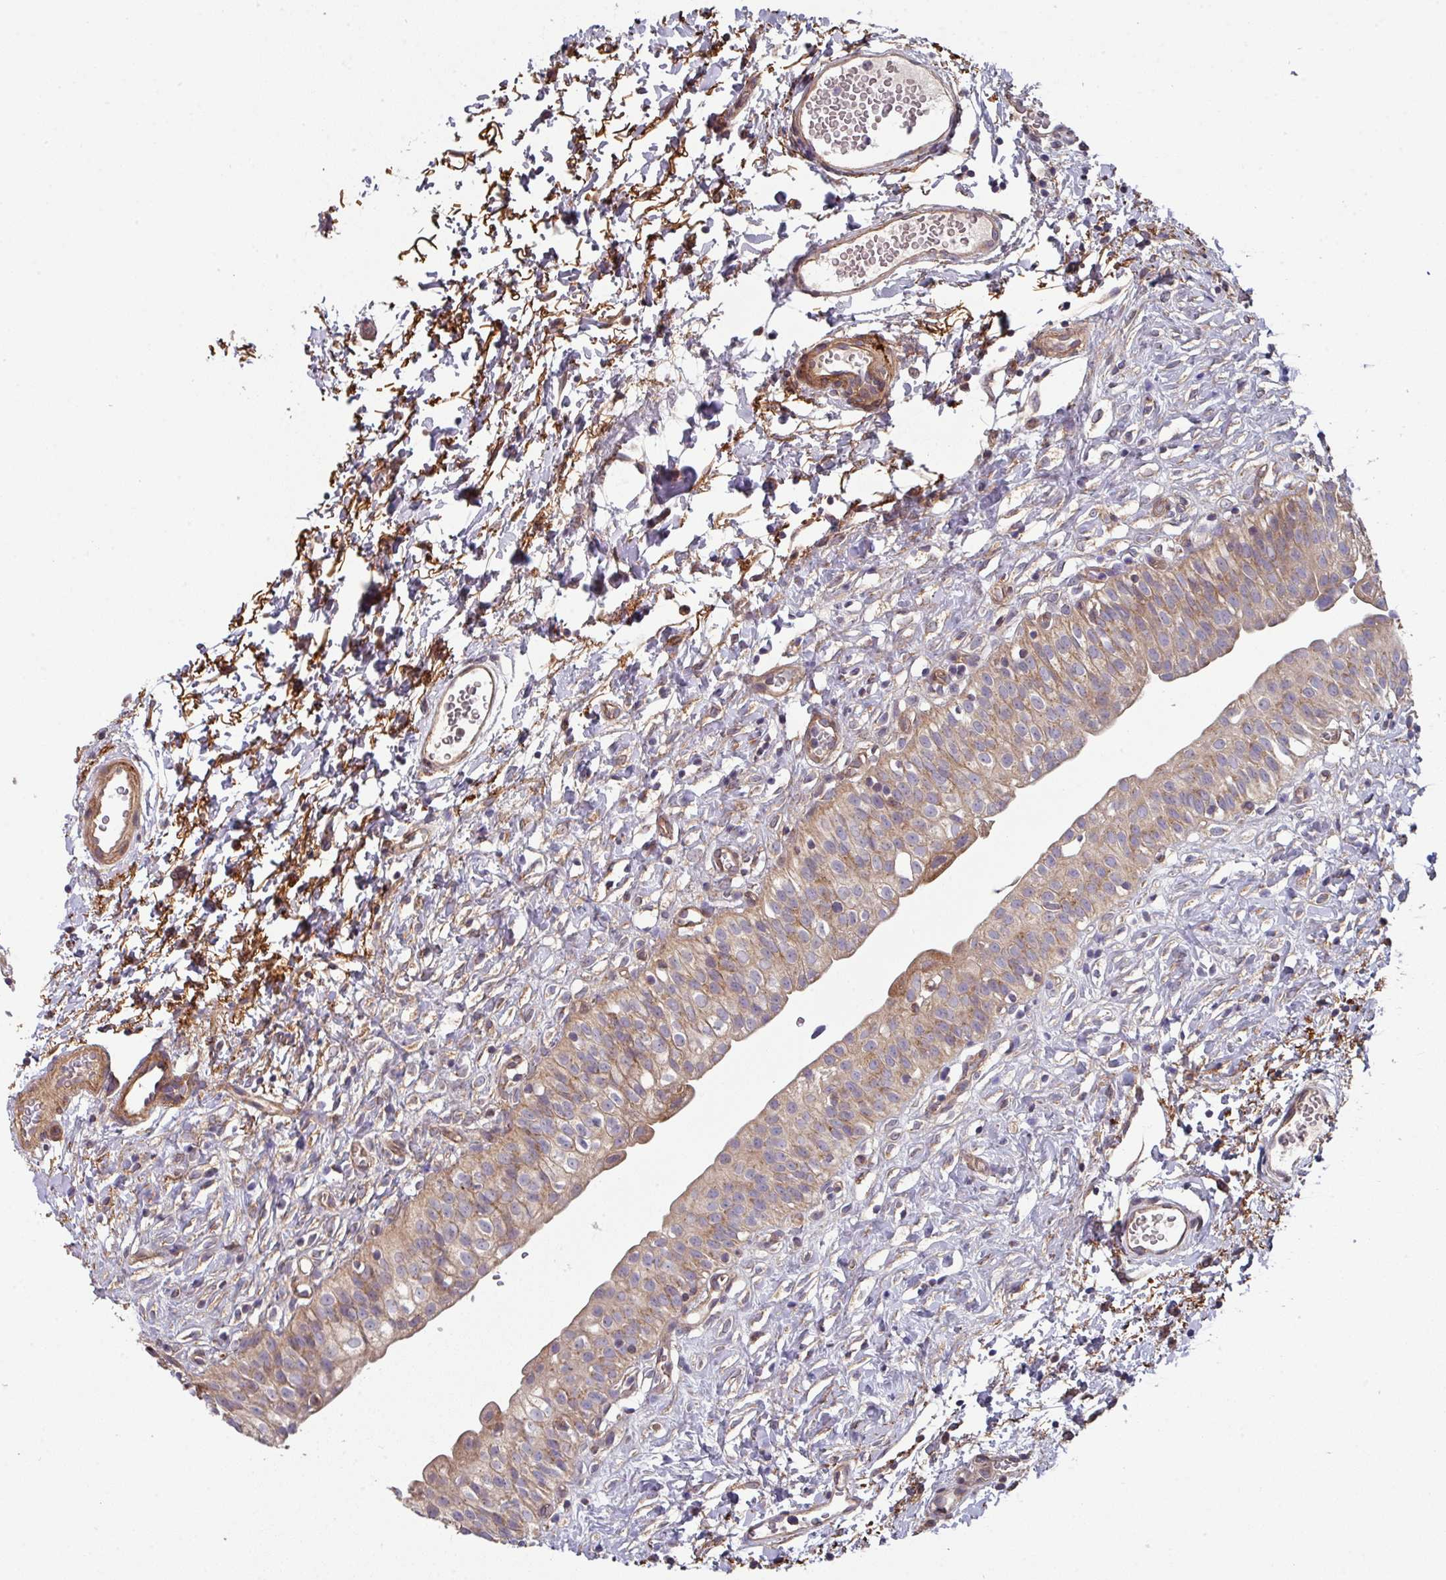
{"staining": {"intensity": "moderate", "quantity": ">75%", "location": "cytoplasmic/membranous"}, "tissue": "urinary bladder", "cell_type": "Urothelial cells", "image_type": "normal", "snomed": [{"axis": "morphology", "description": "Normal tissue, NOS"}, {"axis": "topography", "description": "Urinary bladder"}], "caption": "Urinary bladder stained with a brown dye exhibits moderate cytoplasmic/membranous positive expression in approximately >75% of urothelial cells.", "gene": "DCAF12L1", "patient": {"sex": "male", "age": 51}}